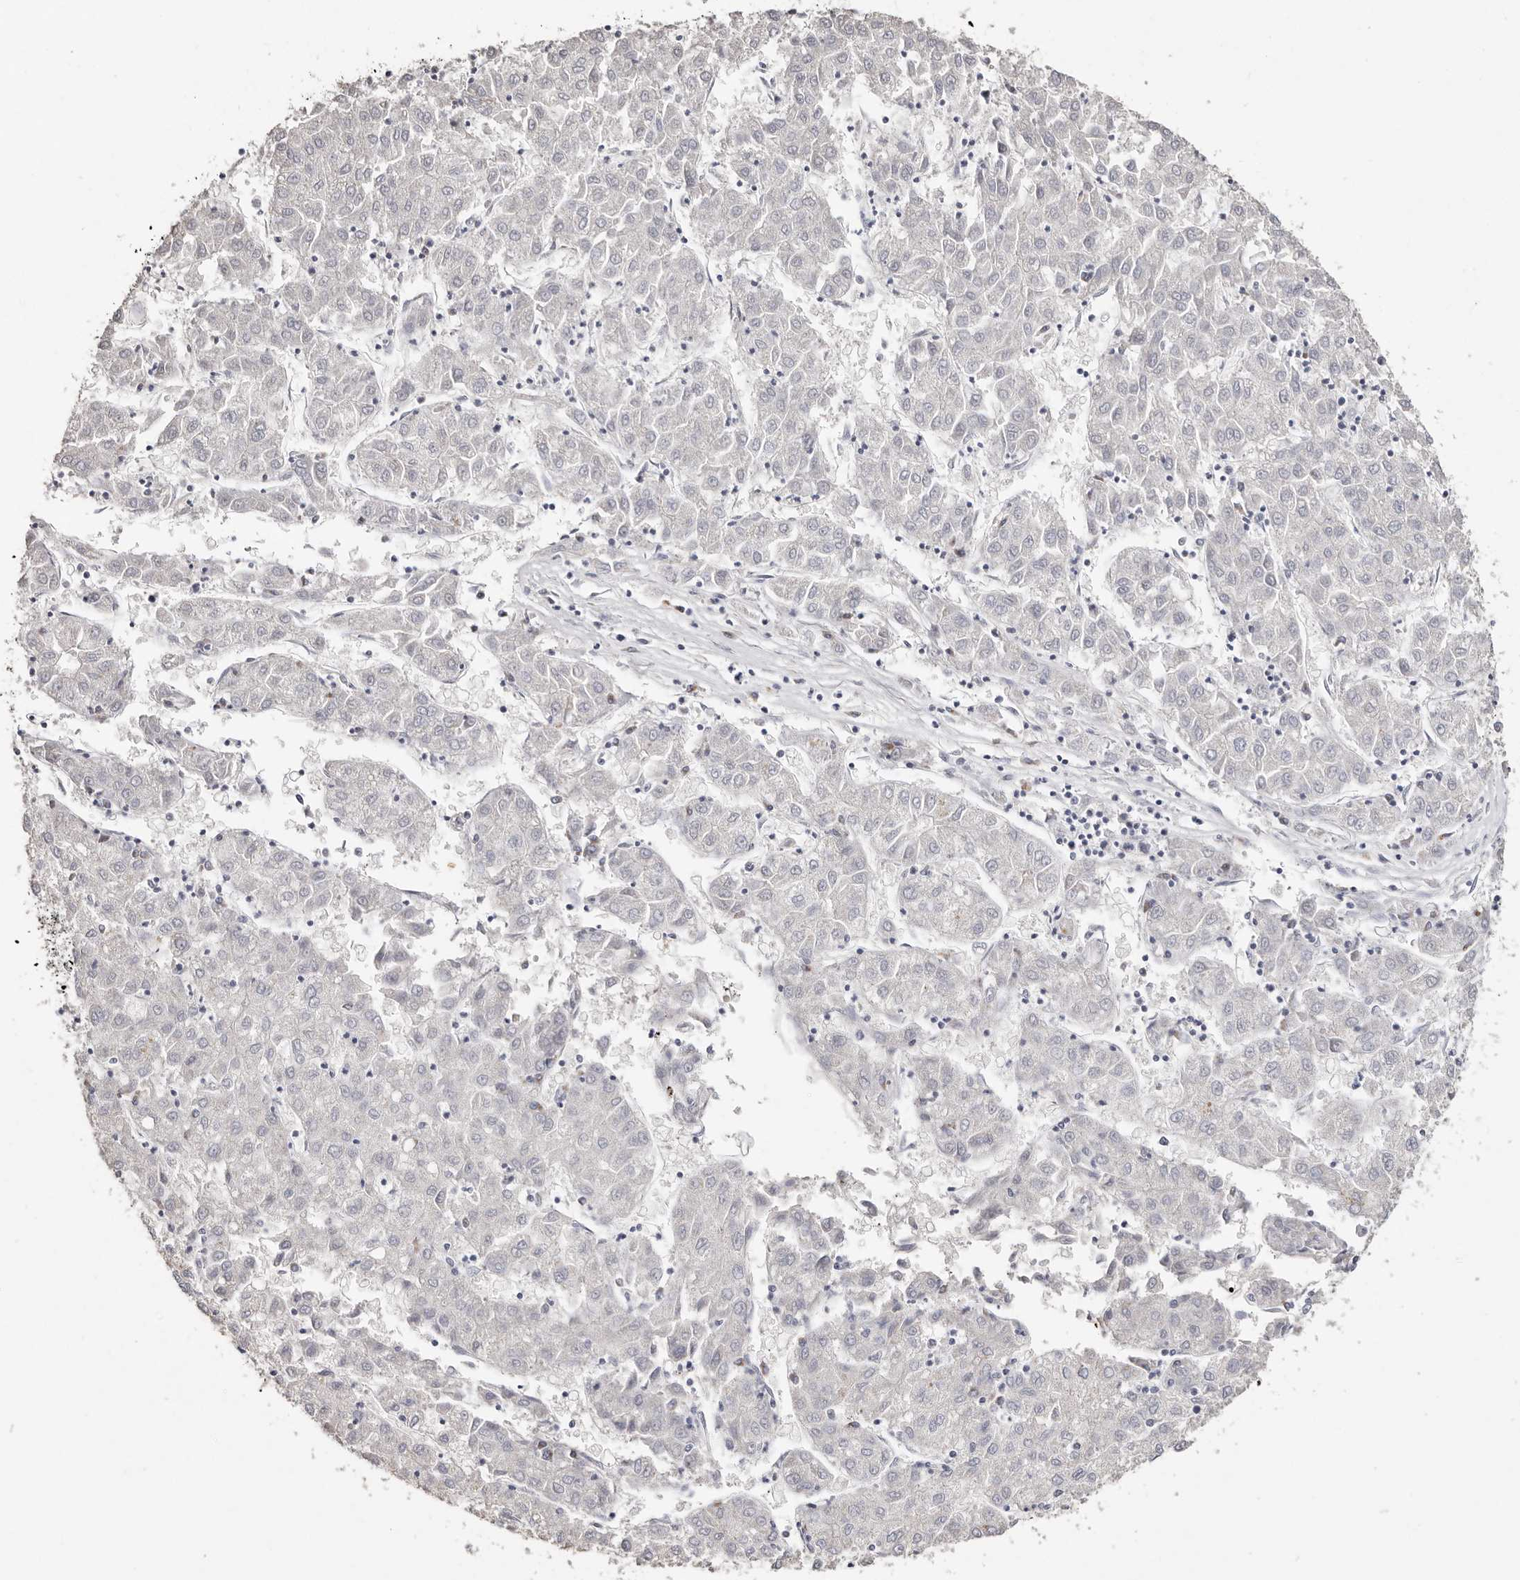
{"staining": {"intensity": "negative", "quantity": "none", "location": "none"}, "tissue": "liver cancer", "cell_type": "Tumor cells", "image_type": "cancer", "snomed": [{"axis": "morphology", "description": "Carcinoma, Hepatocellular, NOS"}, {"axis": "topography", "description": "Liver"}], "caption": "Tumor cells are negative for protein expression in human hepatocellular carcinoma (liver). The staining is performed using DAB (3,3'-diaminobenzidine) brown chromogen with nuclei counter-stained in using hematoxylin.", "gene": "LGALS7B", "patient": {"sex": "male", "age": 72}}